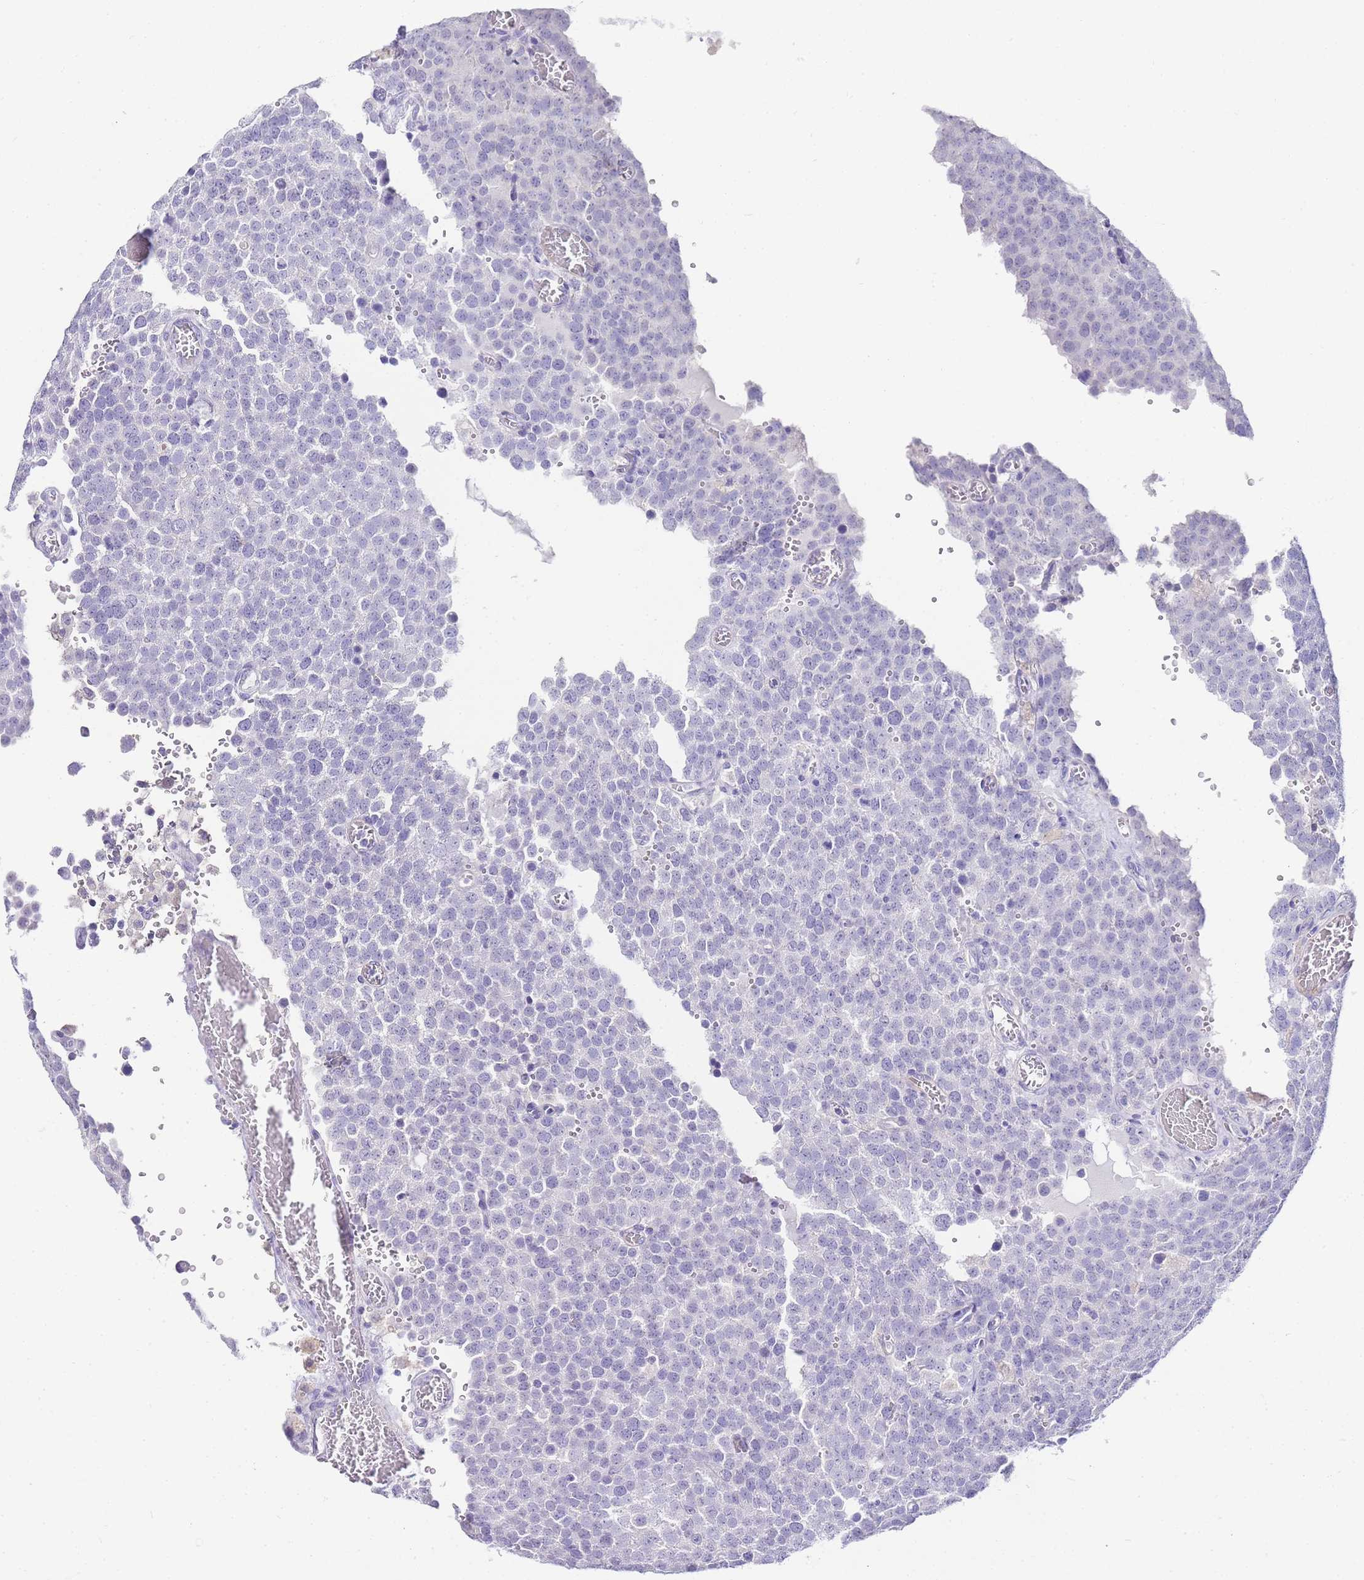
{"staining": {"intensity": "negative", "quantity": "none", "location": "none"}, "tissue": "testis cancer", "cell_type": "Tumor cells", "image_type": "cancer", "snomed": [{"axis": "morphology", "description": "Normal tissue, NOS"}, {"axis": "morphology", "description": "Seminoma, NOS"}, {"axis": "topography", "description": "Testis"}], "caption": "Protein analysis of seminoma (testis) displays no significant positivity in tumor cells.", "gene": "DPP4", "patient": {"sex": "male", "age": 71}}